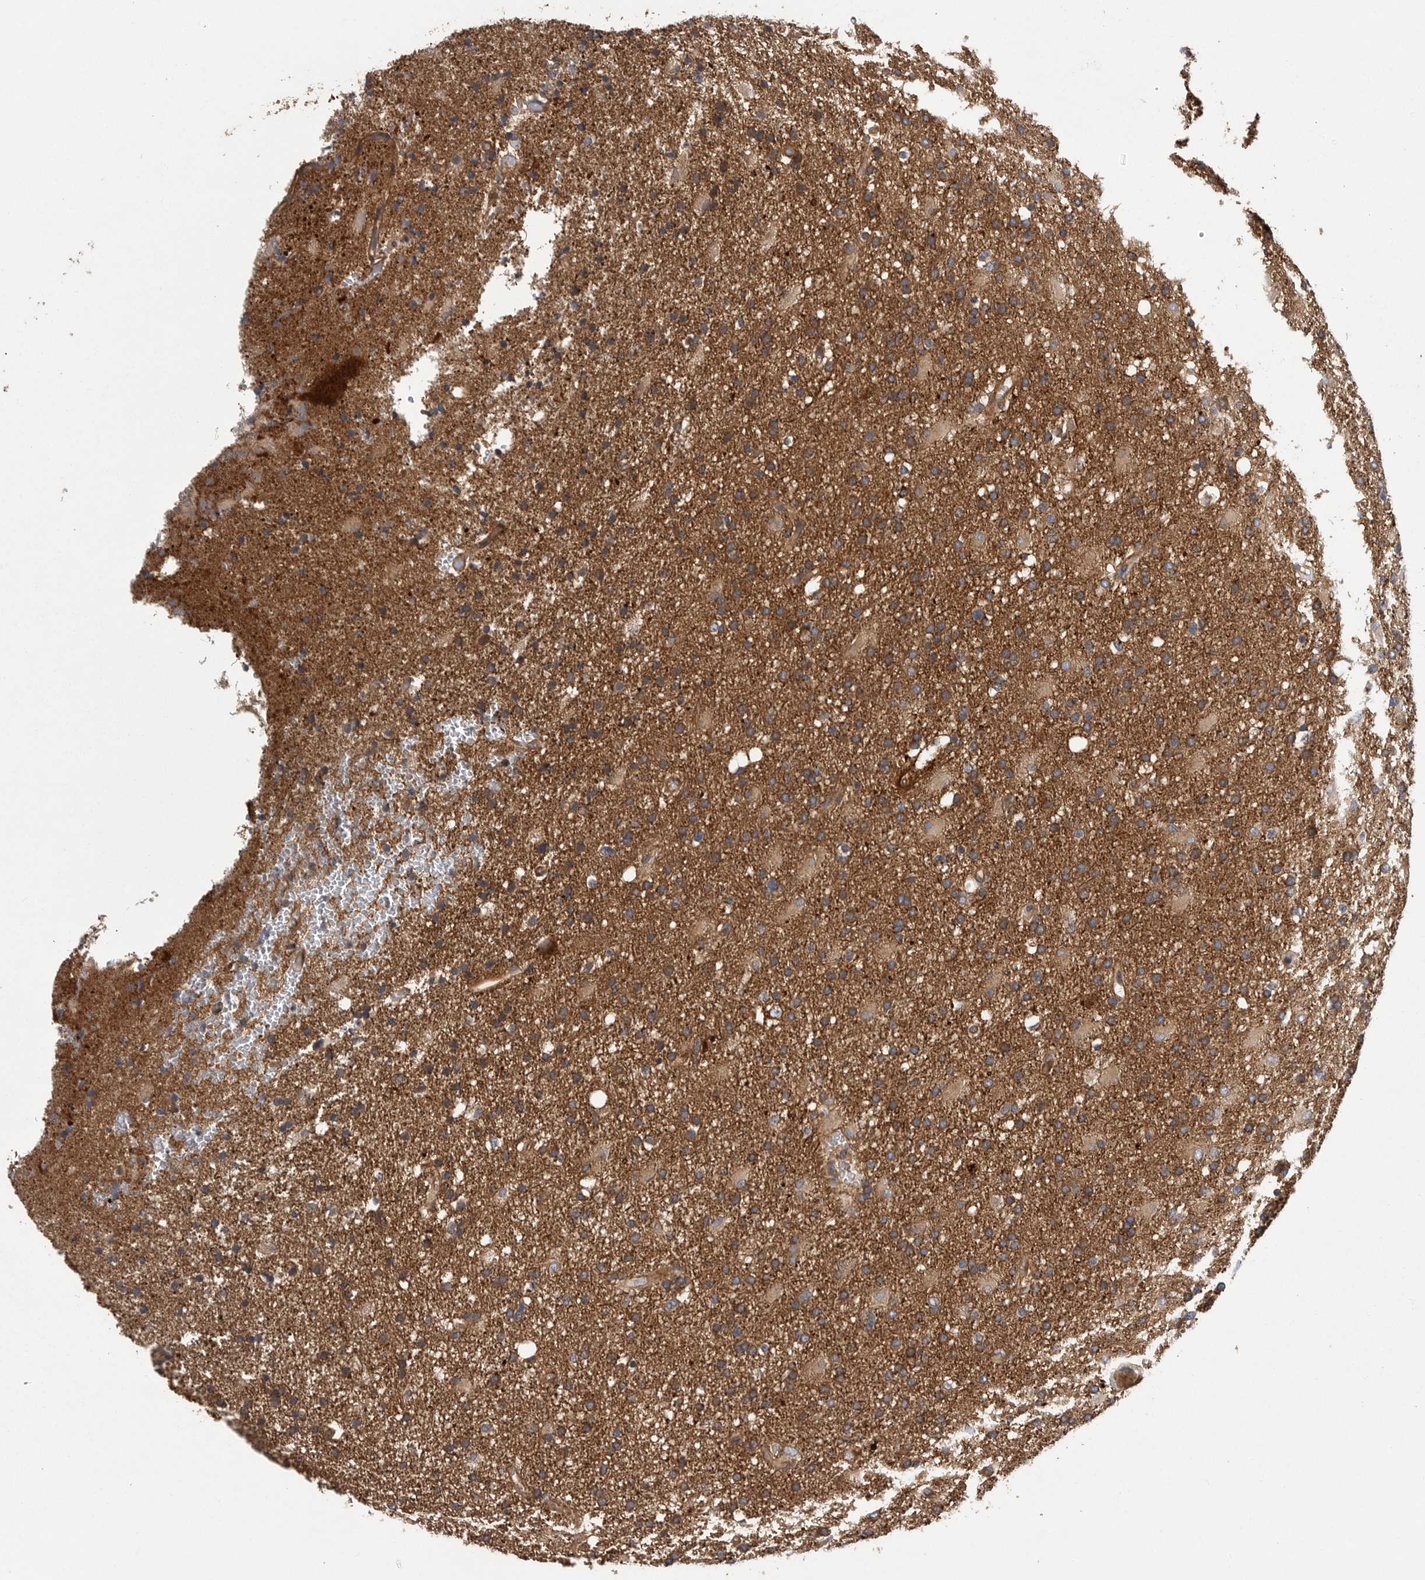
{"staining": {"intensity": "moderate", "quantity": ">75%", "location": "cytoplasmic/membranous"}, "tissue": "glioma", "cell_type": "Tumor cells", "image_type": "cancer", "snomed": [{"axis": "morphology", "description": "Glioma, malignant, High grade"}, {"axis": "topography", "description": "Brain"}], "caption": "Immunohistochemical staining of human glioma displays moderate cytoplasmic/membranous protein positivity in about >75% of tumor cells. (brown staining indicates protein expression, while blue staining denotes nuclei).", "gene": "OXR1", "patient": {"sex": "male", "age": 72}}